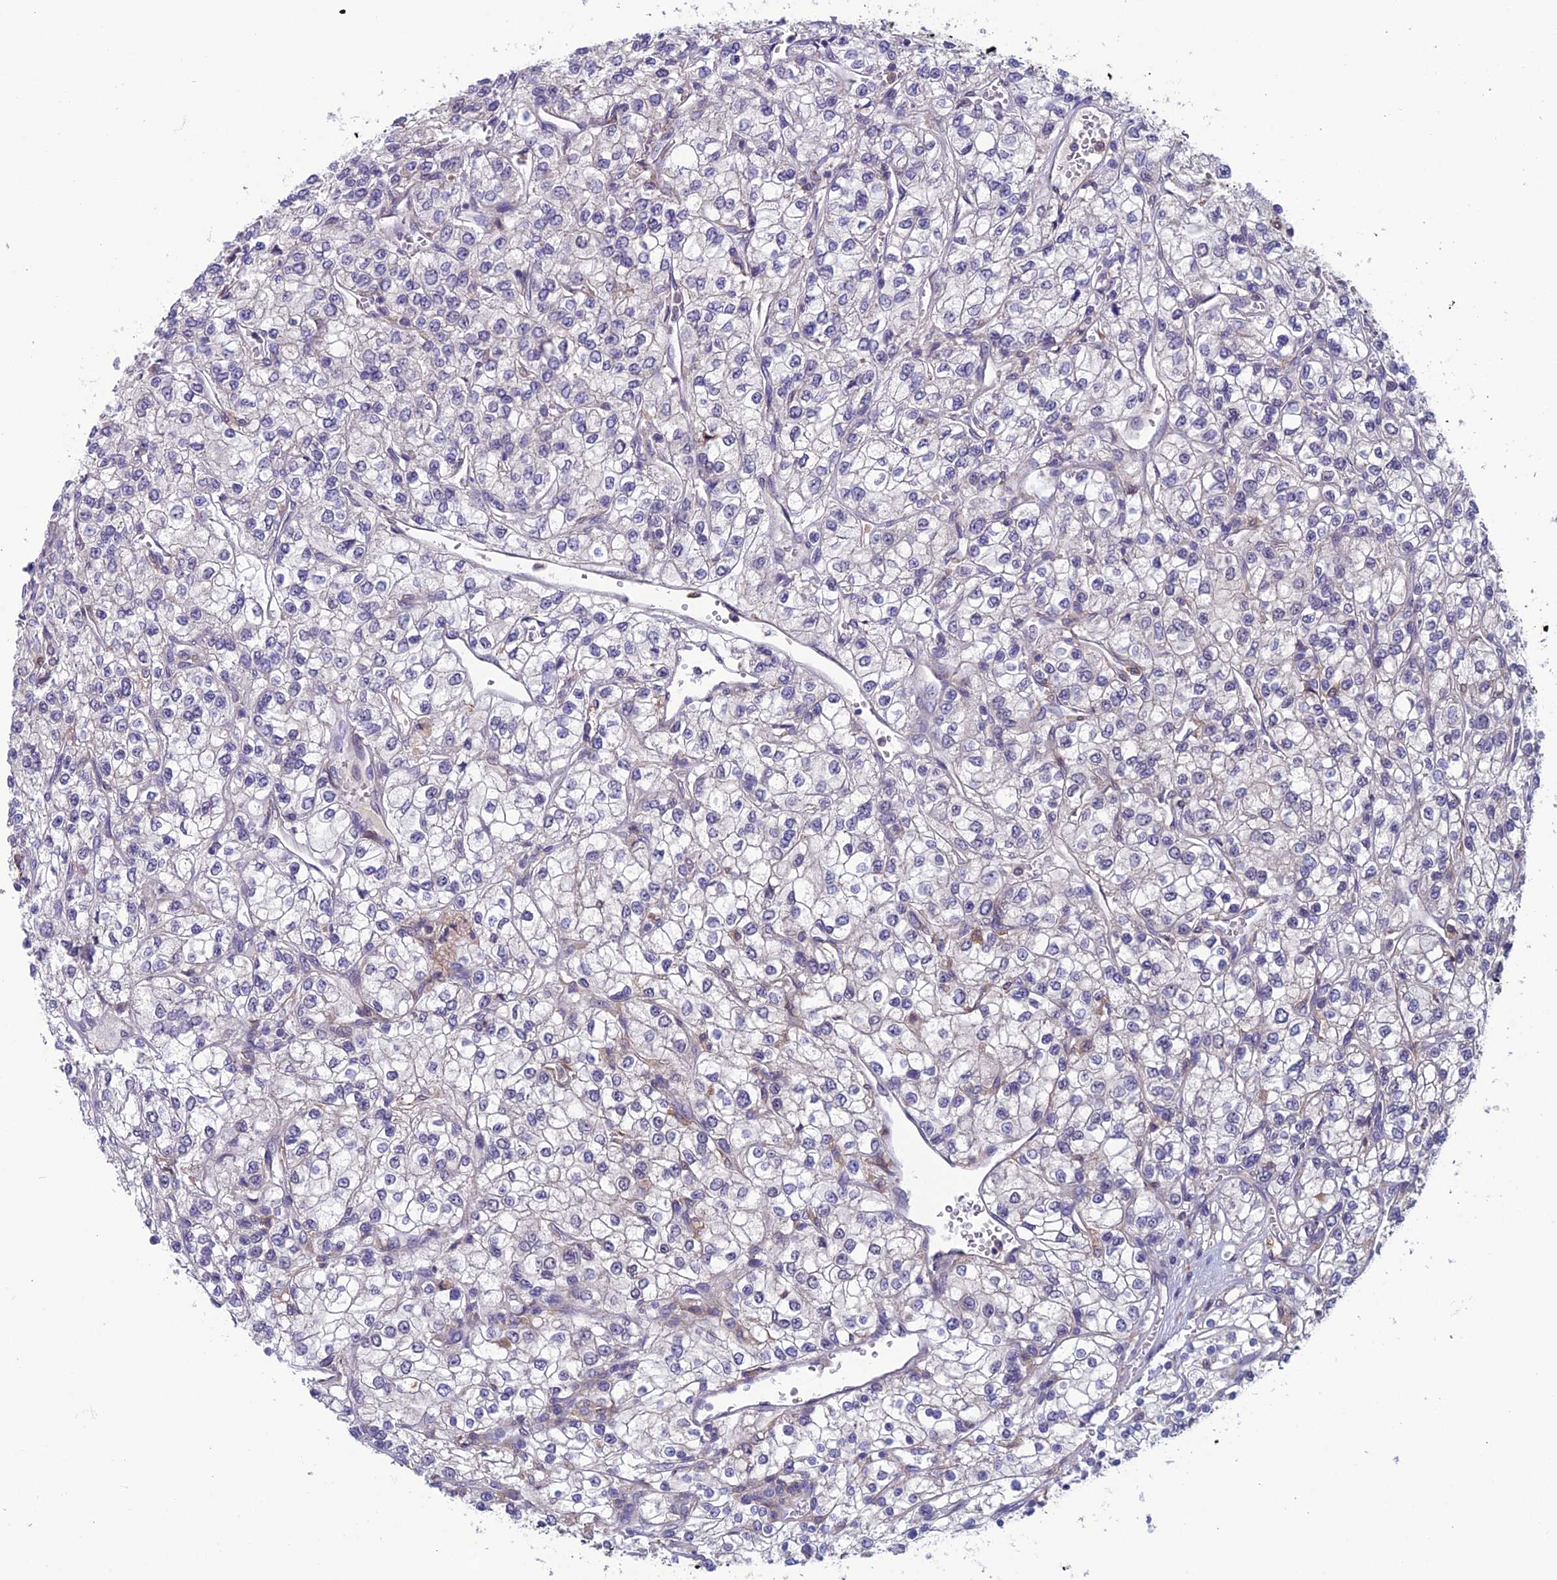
{"staining": {"intensity": "negative", "quantity": "none", "location": "none"}, "tissue": "renal cancer", "cell_type": "Tumor cells", "image_type": "cancer", "snomed": [{"axis": "morphology", "description": "Adenocarcinoma, NOS"}, {"axis": "topography", "description": "Kidney"}], "caption": "Immunohistochemistry (IHC) of renal adenocarcinoma demonstrates no positivity in tumor cells. The staining is performed using DAB (3,3'-diaminobenzidine) brown chromogen with nuclei counter-stained in using hematoxylin.", "gene": "MAST2", "patient": {"sex": "male", "age": 80}}